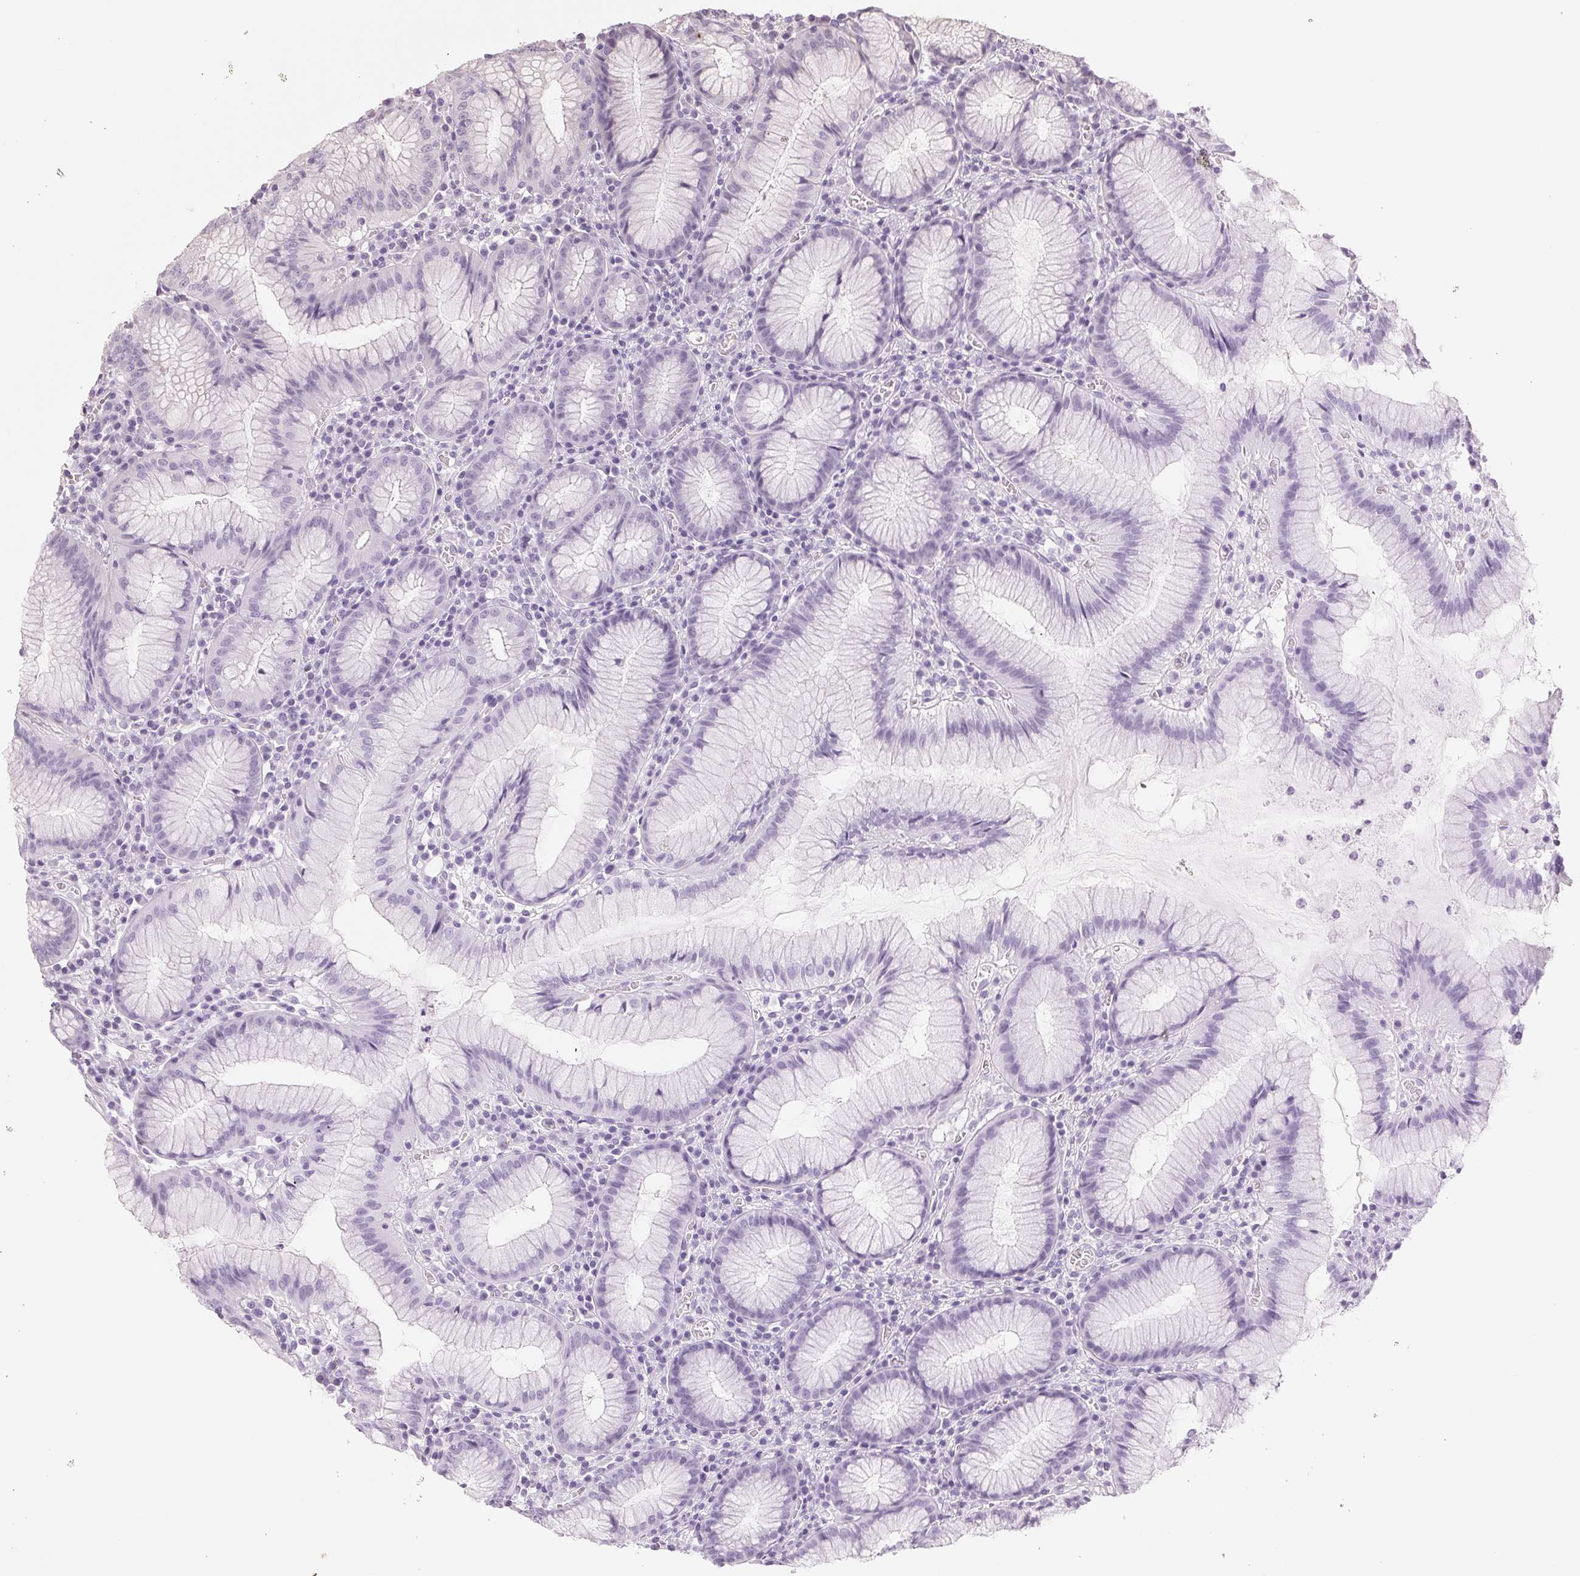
{"staining": {"intensity": "negative", "quantity": "none", "location": "none"}, "tissue": "stomach", "cell_type": "Glandular cells", "image_type": "normal", "snomed": [{"axis": "morphology", "description": "Normal tissue, NOS"}, {"axis": "topography", "description": "Stomach"}], "caption": "High power microscopy photomicrograph of an immunohistochemistry (IHC) micrograph of benign stomach, revealing no significant staining in glandular cells.", "gene": "COX14", "patient": {"sex": "male", "age": 55}}